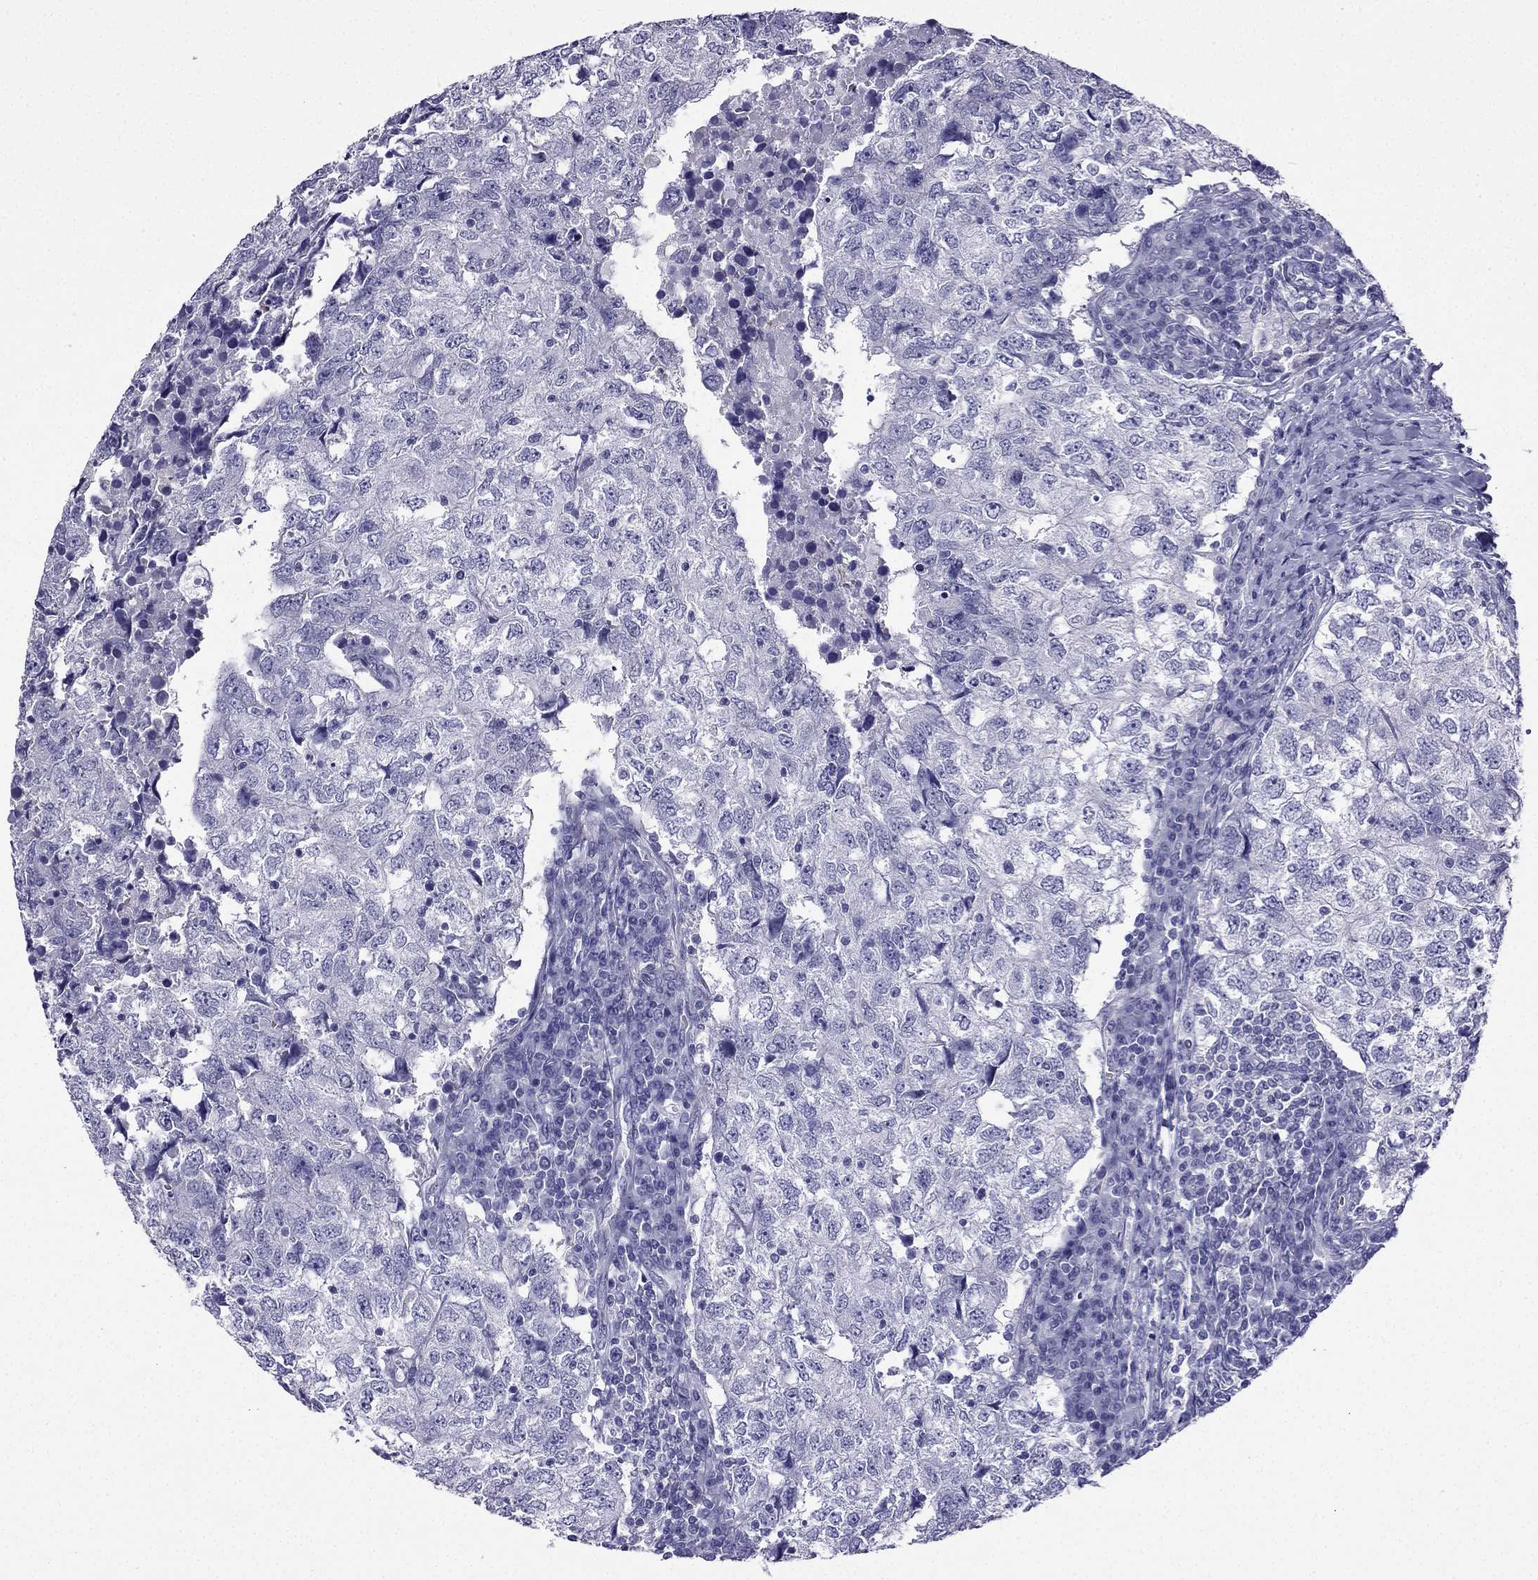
{"staining": {"intensity": "negative", "quantity": "none", "location": "none"}, "tissue": "breast cancer", "cell_type": "Tumor cells", "image_type": "cancer", "snomed": [{"axis": "morphology", "description": "Duct carcinoma"}, {"axis": "topography", "description": "Breast"}], "caption": "Human breast cancer (infiltrating ductal carcinoma) stained for a protein using IHC demonstrates no expression in tumor cells.", "gene": "KCNJ10", "patient": {"sex": "female", "age": 30}}